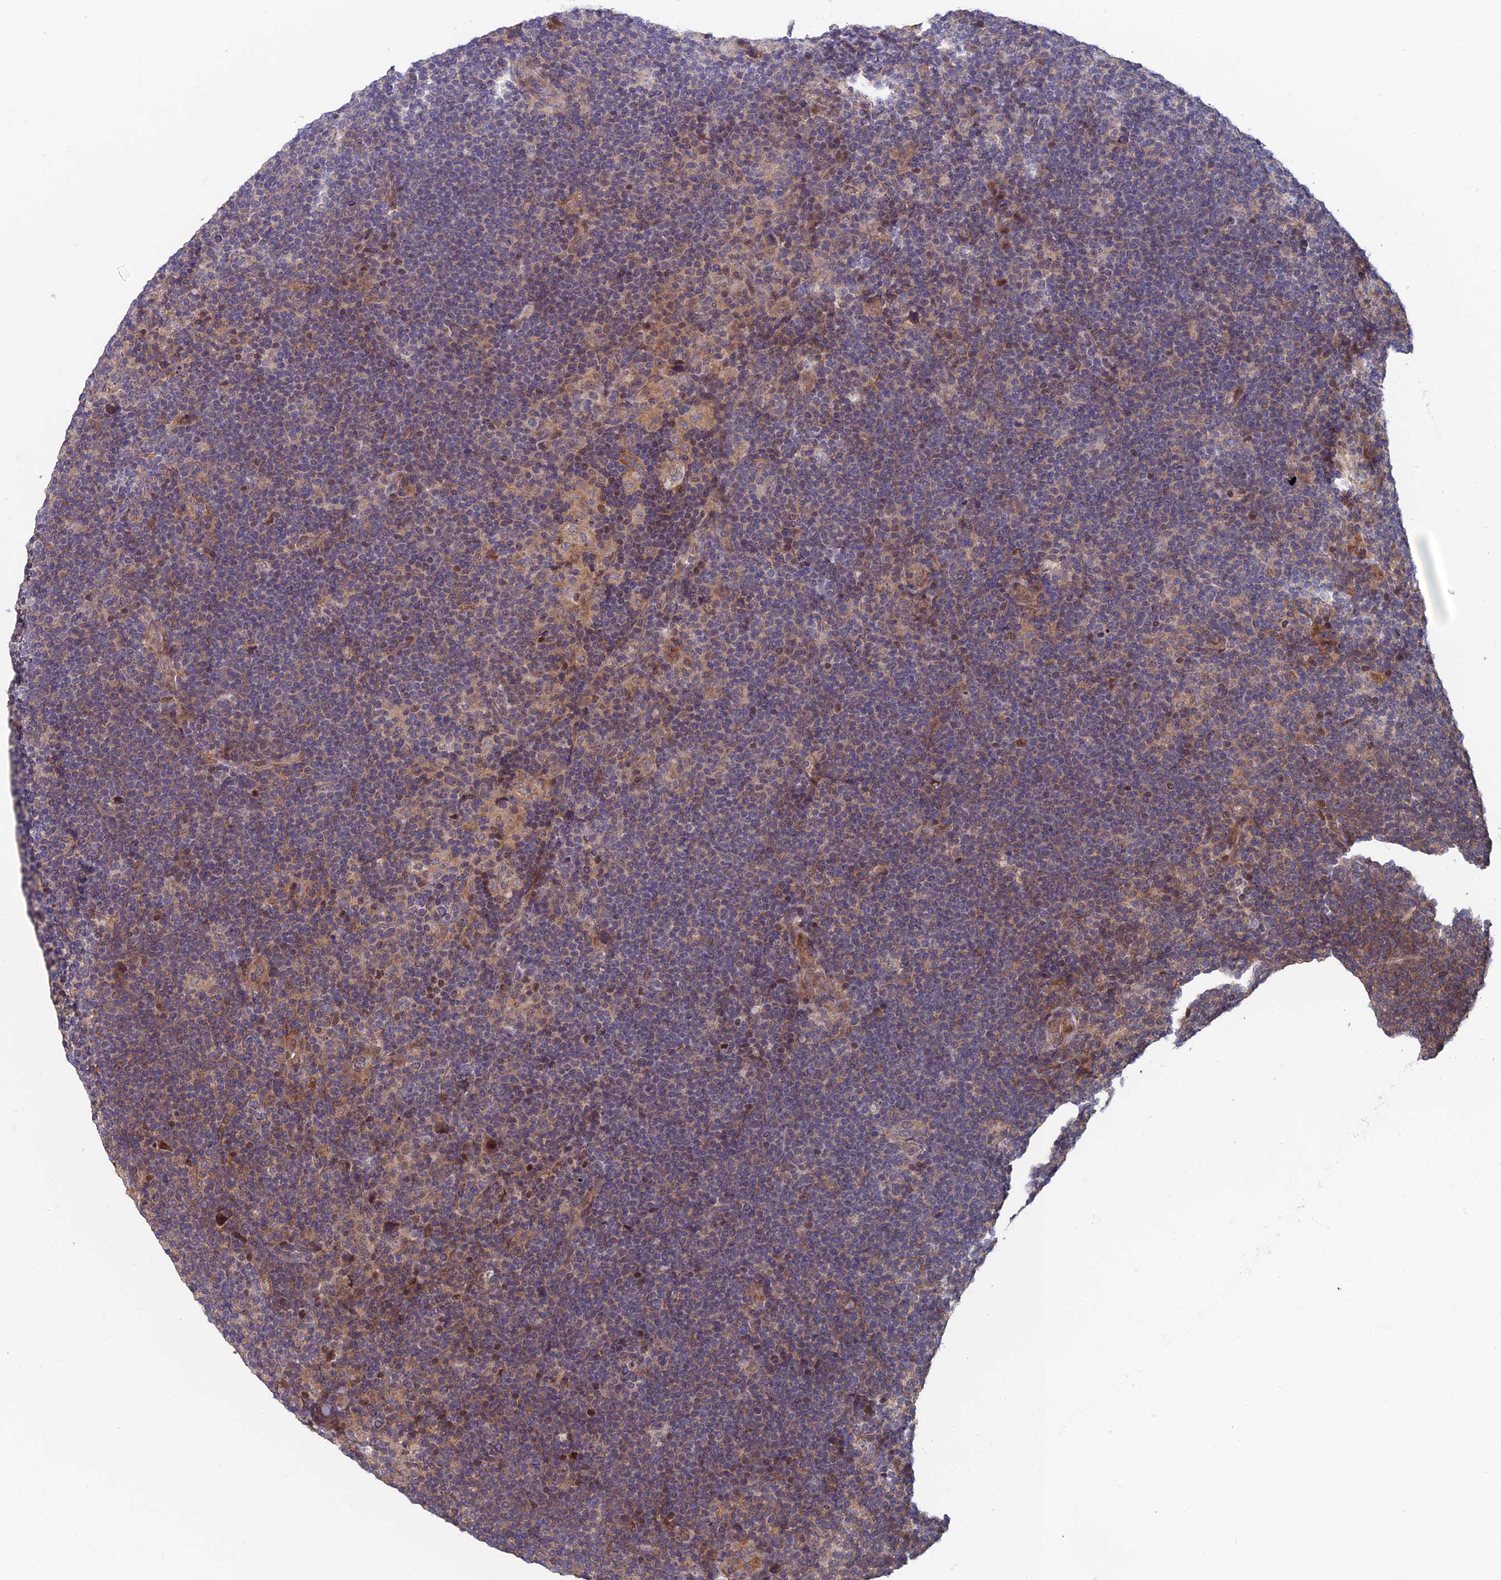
{"staining": {"intensity": "negative", "quantity": "none", "location": "none"}, "tissue": "lymphoma", "cell_type": "Tumor cells", "image_type": "cancer", "snomed": [{"axis": "morphology", "description": "Hodgkin's disease, NOS"}, {"axis": "topography", "description": "Lymph node"}], "caption": "Protein analysis of Hodgkin's disease reveals no significant expression in tumor cells.", "gene": "CCDC183", "patient": {"sex": "female", "age": 57}}